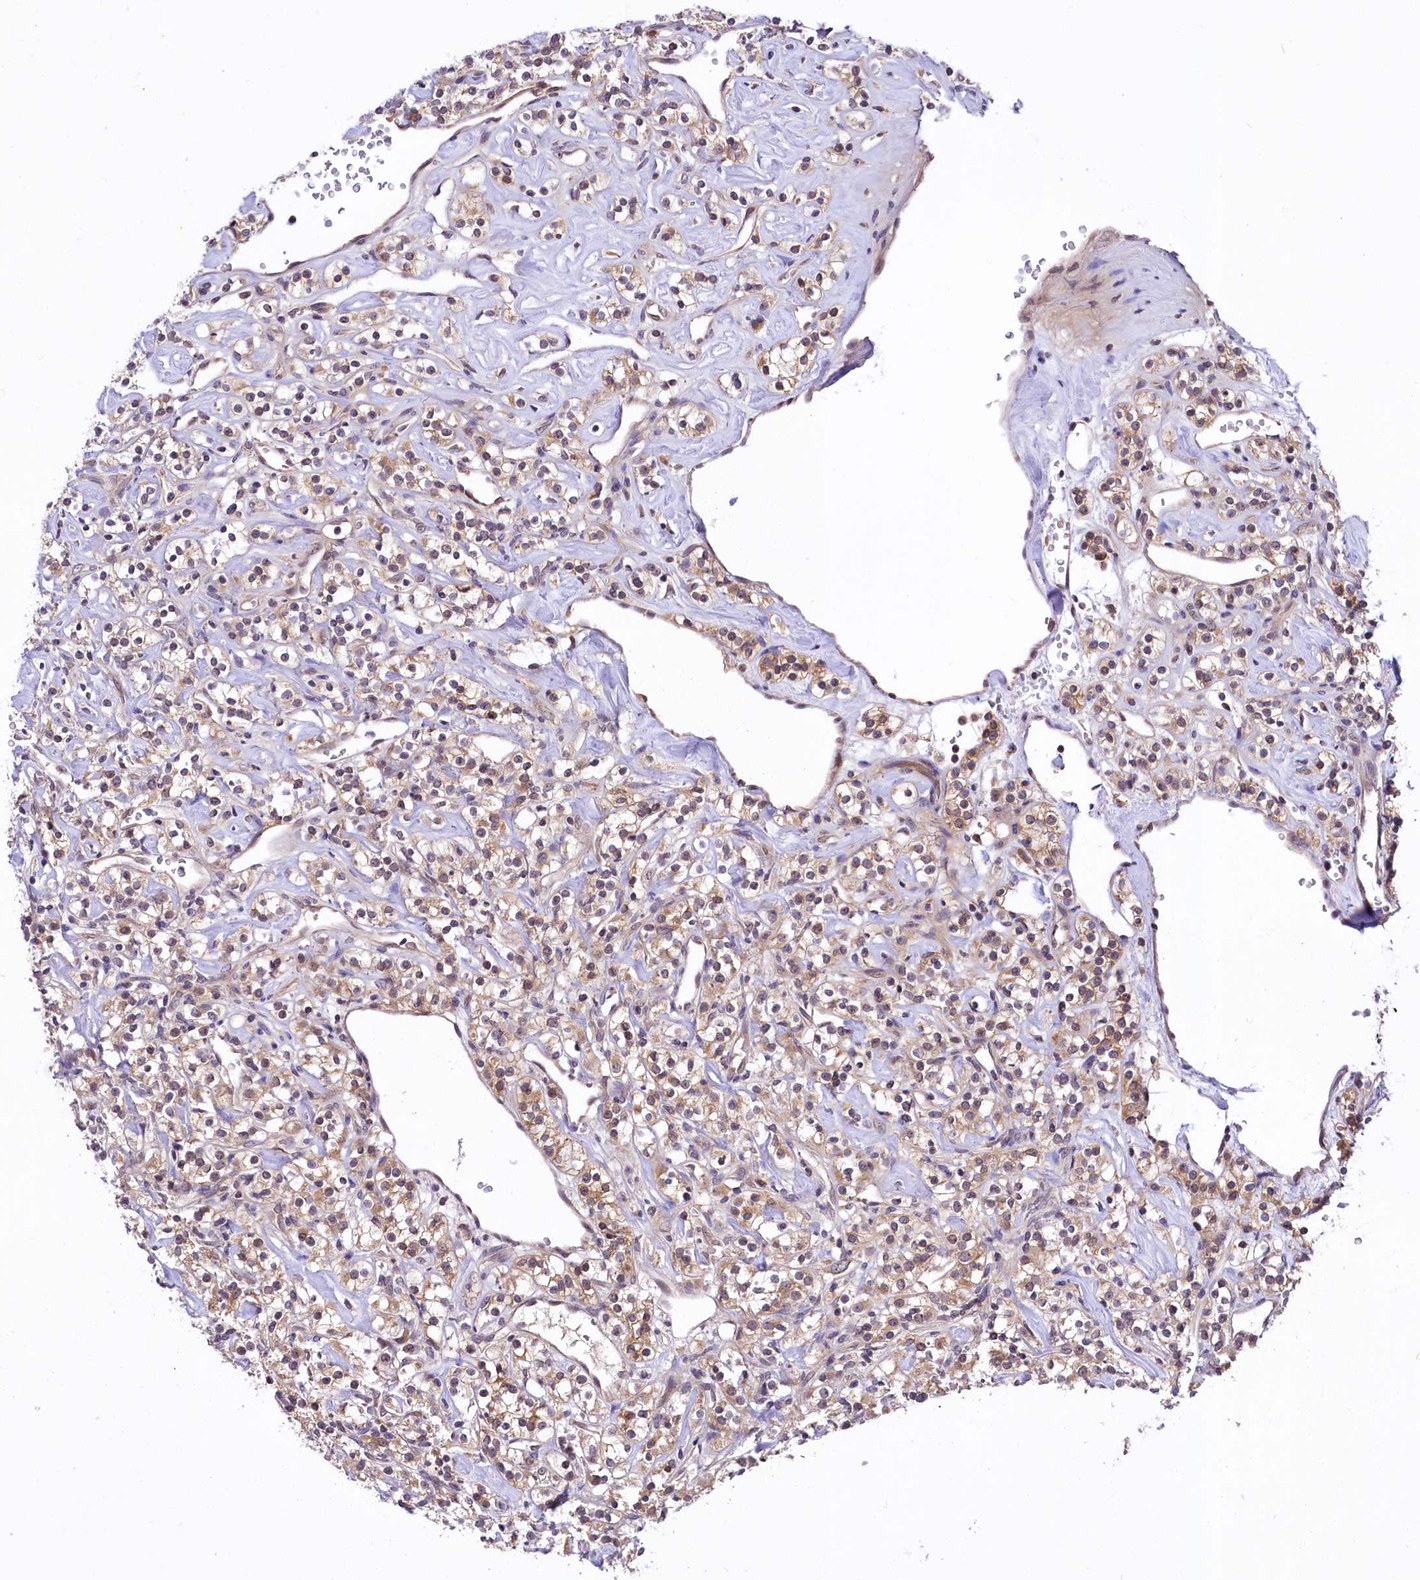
{"staining": {"intensity": "weak", "quantity": ">75%", "location": "cytoplasmic/membranous"}, "tissue": "renal cancer", "cell_type": "Tumor cells", "image_type": "cancer", "snomed": [{"axis": "morphology", "description": "Adenocarcinoma, NOS"}, {"axis": "topography", "description": "Kidney"}], "caption": "The micrograph exhibits immunohistochemical staining of renal cancer. There is weak cytoplasmic/membranous expression is identified in approximately >75% of tumor cells. The protein of interest is shown in brown color, while the nuclei are stained blue.", "gene": "UBE3A", "patient": {"sex": "male", "age": 77}}